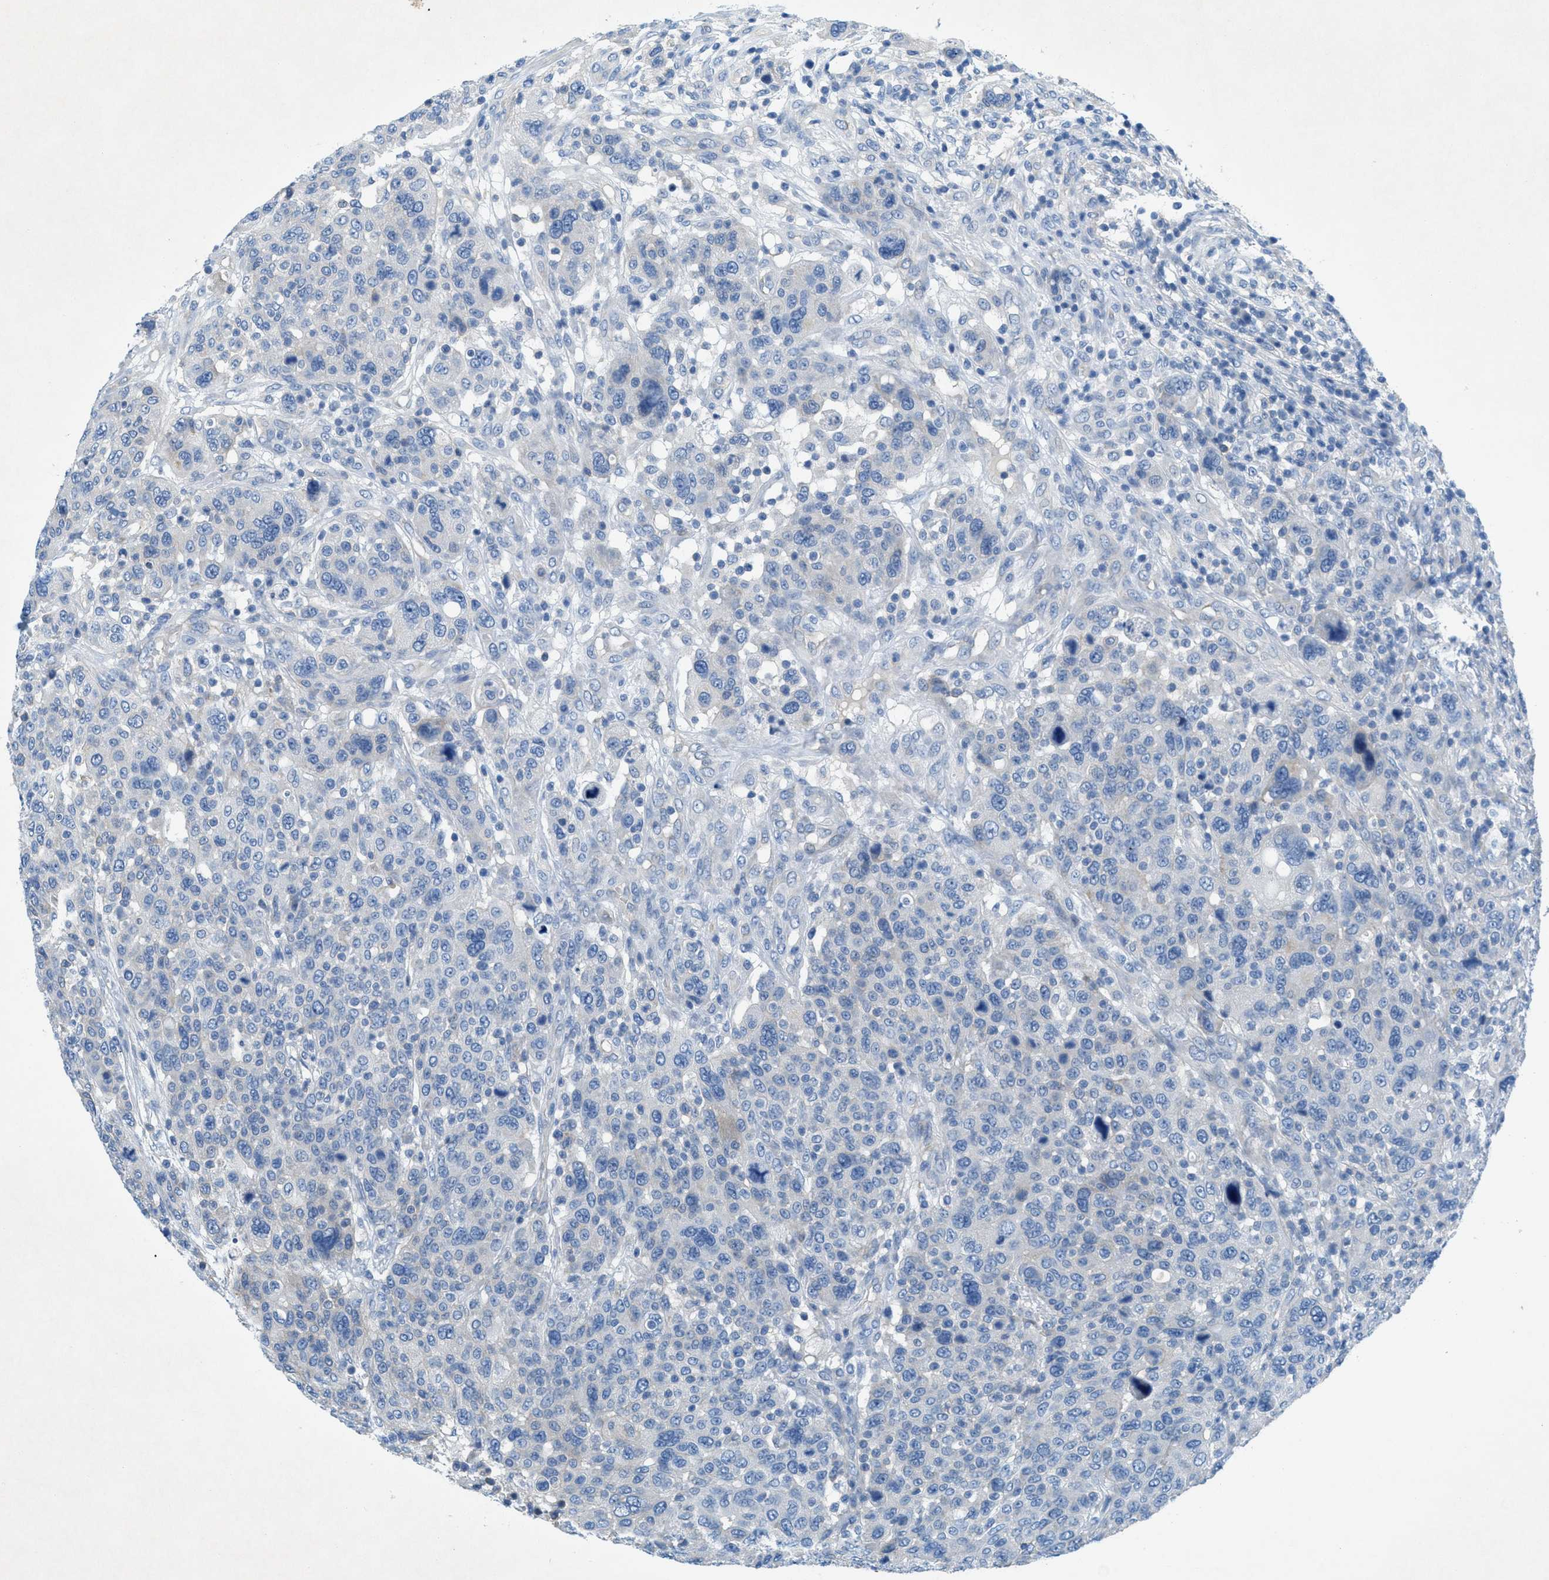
{"staining": {"intensity": "negative", "quantity": "none", "location": "none"}, "tissue": "breast cancer", "cell_type": "Tumor cells", "image_type": "cancer", "snomed": [{"axis": "morphology", "description": "Duct carcinoma"}, {"axis": "topography", "description": "Breast"}], "caption": "There is no significant staining in tumor cells of breast infiltrating ductal carcinoma.", "gene": "GALNT17", "patient": {"sex": "female", "age": 37}}